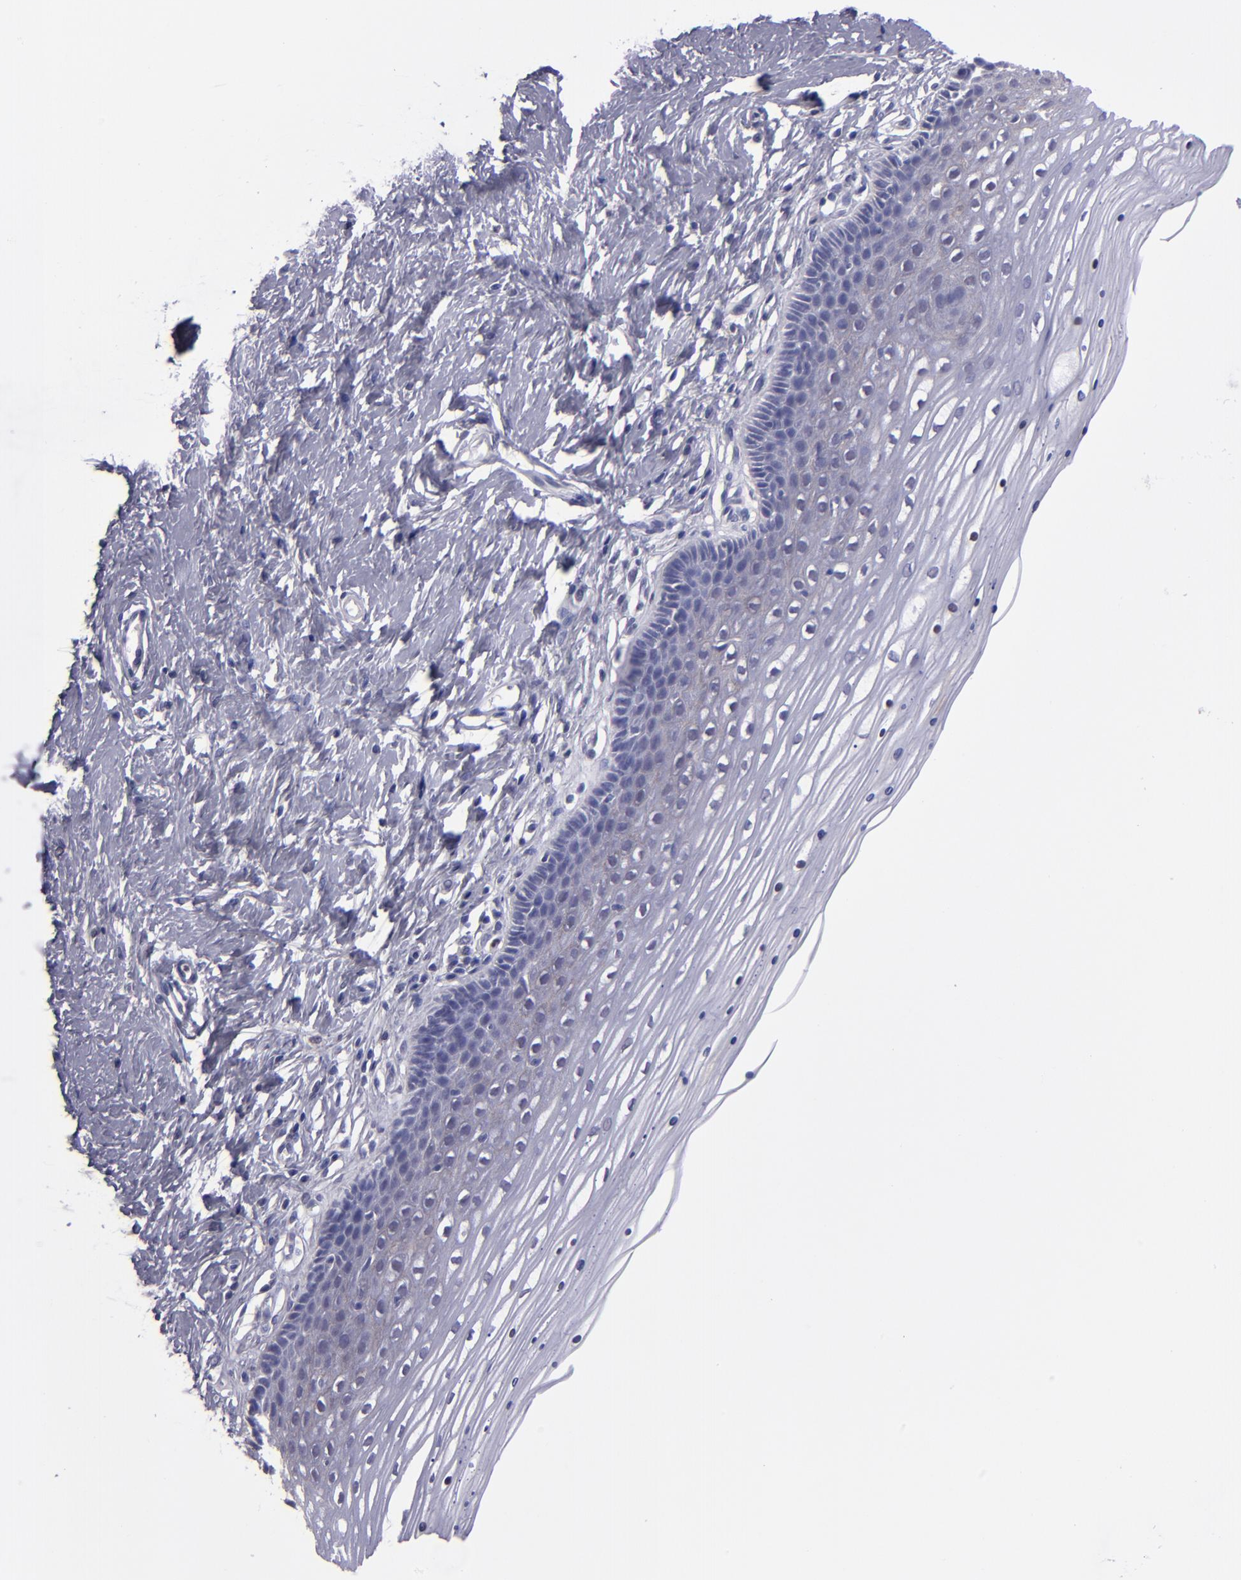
{"staining": {"intensity": "negative", "quantity": "none", "location": "none"}, "tissue": "cervix", "cell_type": "Glandular cells", "image_type": "normal", "snomed": [{"axis": "morphology", "description": "Normal tissue, NOS"}, {"axis": "topography", "description": "Cervix"}], "caption": "This is a image of immunohistochemistry staining of unremarkable cervix, which shows no staining in glandular cells.", "gene": "CEBPE", "patient": {"sex": "female", "age": 39}}